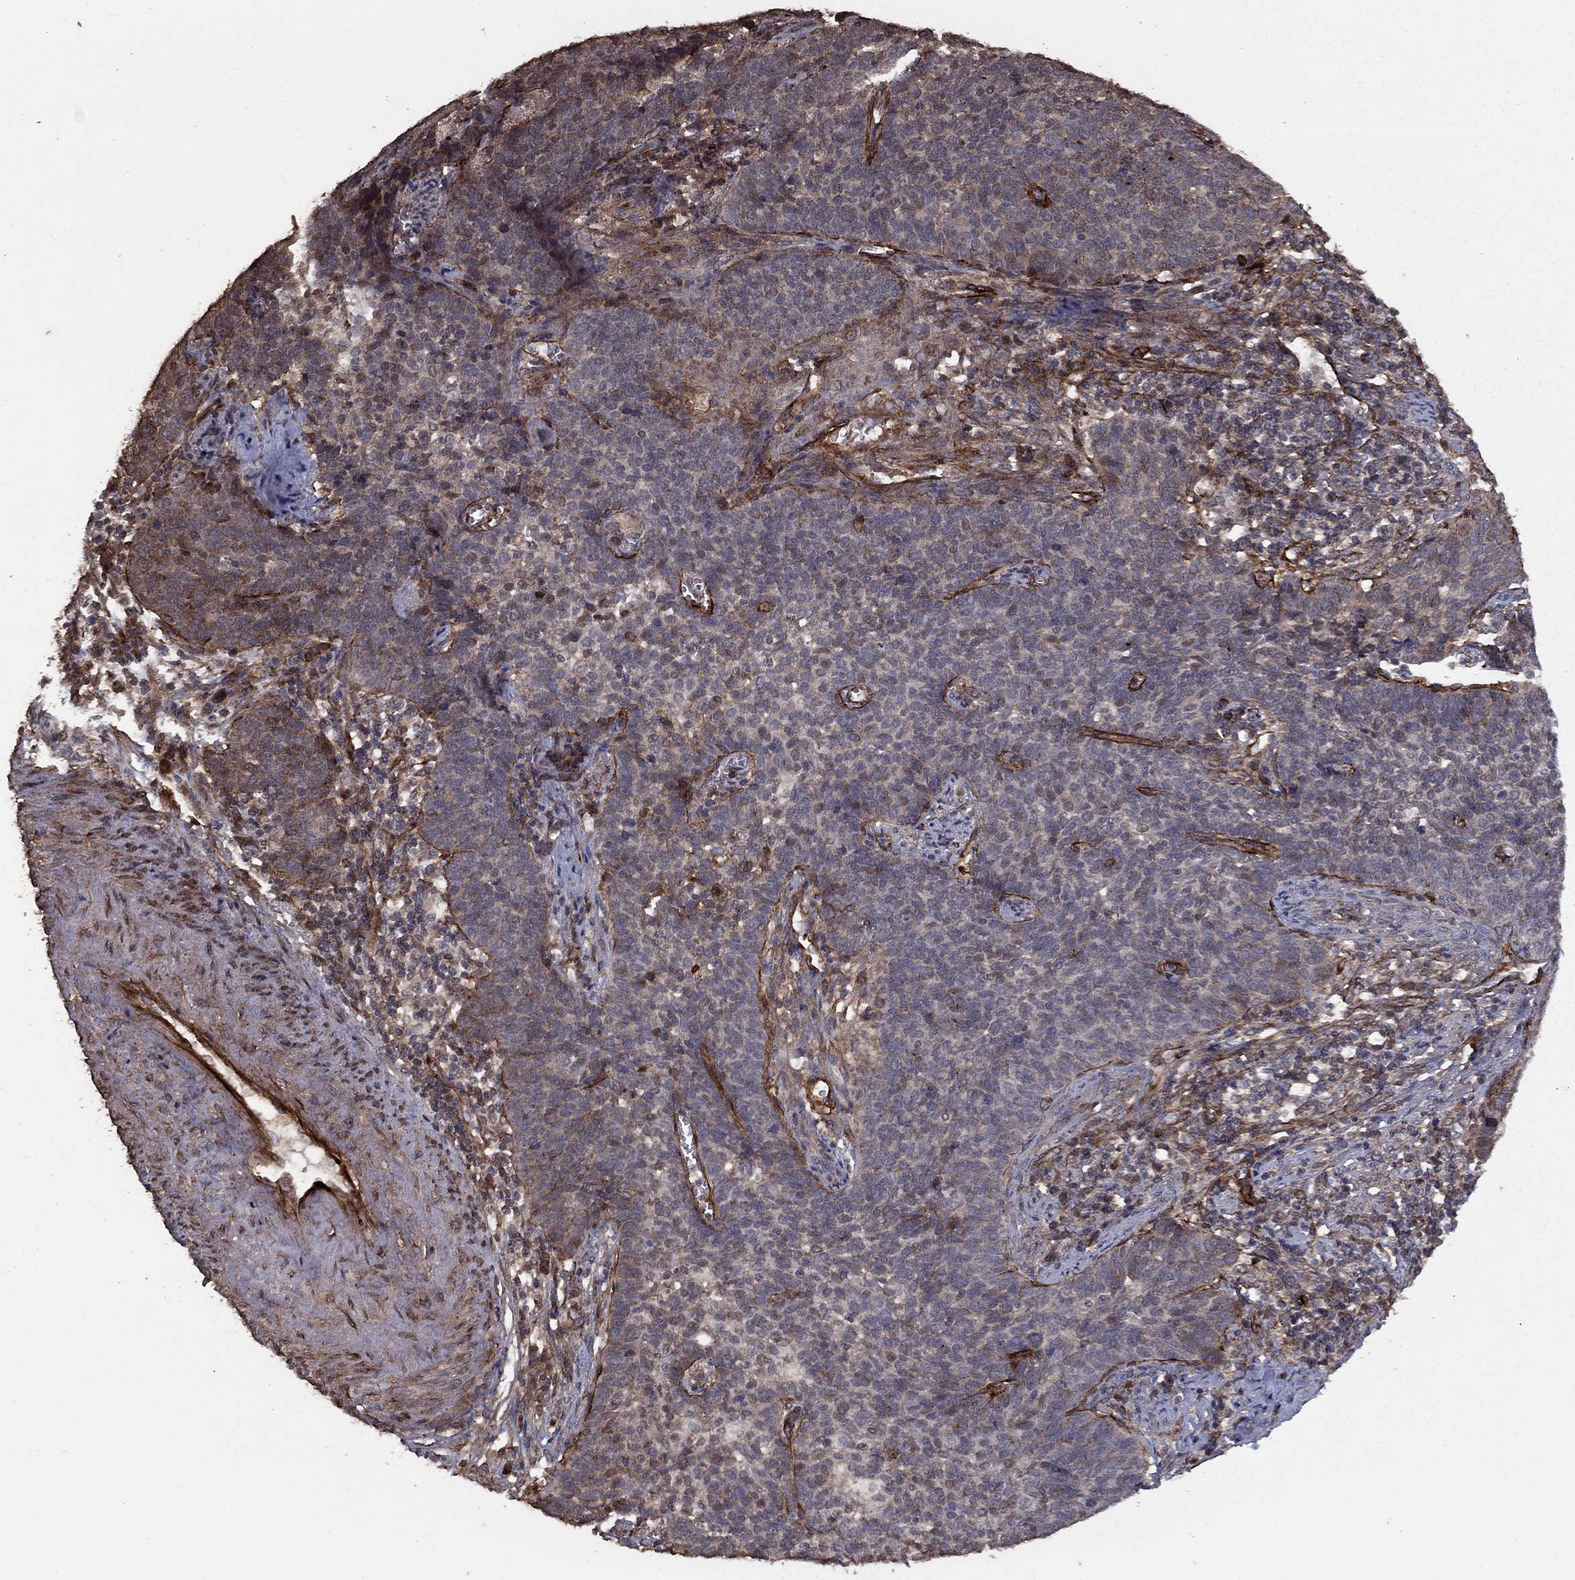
{"staining": {"intensity": "moderate", "quantity": "<25%", "location": "cytoplasmic/membranous"}, "tissue": "cervical cancer", "cell_type": "Tumor cells", "image_type": "cancer", "snomed": [{"axis": "morphology", "description": "Squamous cell carcinoma, NOS"}, {"axis": "topography", "description": "Cervix"}], "caption": "Moderate cytoplasmic/membranous expression for a protein is identified in approximately <25% of tumor cells of cervical cancer (squamous cell carcinoma) using immunohistochemistry (IHC).", "gene": "COL18A1", "patient": {"sex": "female", "age": 39}}